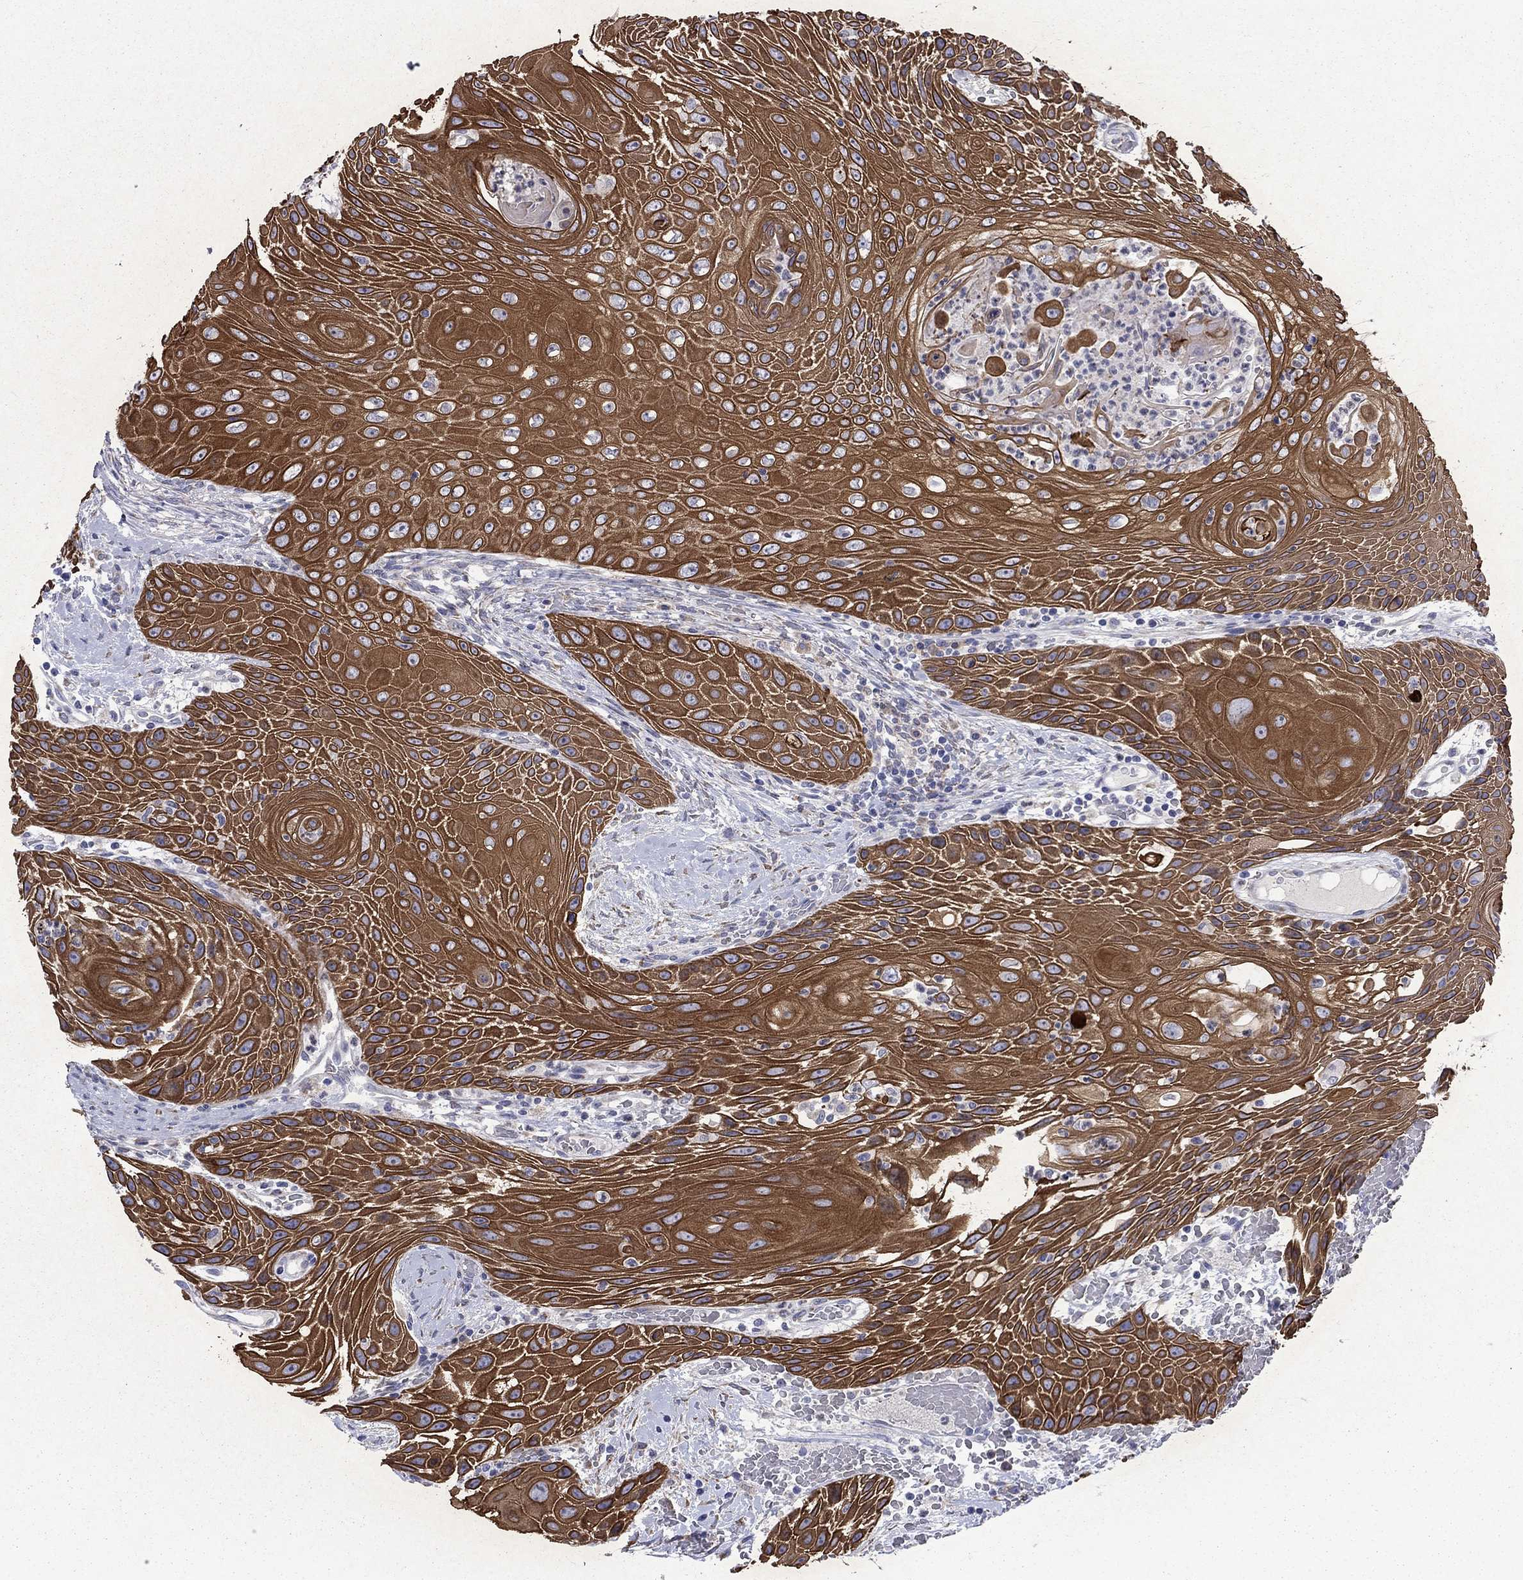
{"staining": {"intensity": "strong", "quantity": ">75%", "location": "cytoplasmic/membranous"}, "tissue": "head and neck cancer", "cell_type": "Tumor cells", "image_type": "cancer", "snomed": [{"axis": "morphology", "description": "Squamous cell carcinoma, NOS"}, {"axis": "topography", "description": "Head-Neck"}], "caption": "IHC histopathology image of neoplastic tissue: human head and neck squamous cell carcinoma stained using immunohistochemistry demonstrates high levels of strong protein expression localized specifically in the cytoplasmic/membranous of tumor cells, appearing as a cytoplasmic/membranous brown color.", "gene": "TMPRSS11A", "patient": {"sex": "male", "age": 69}}